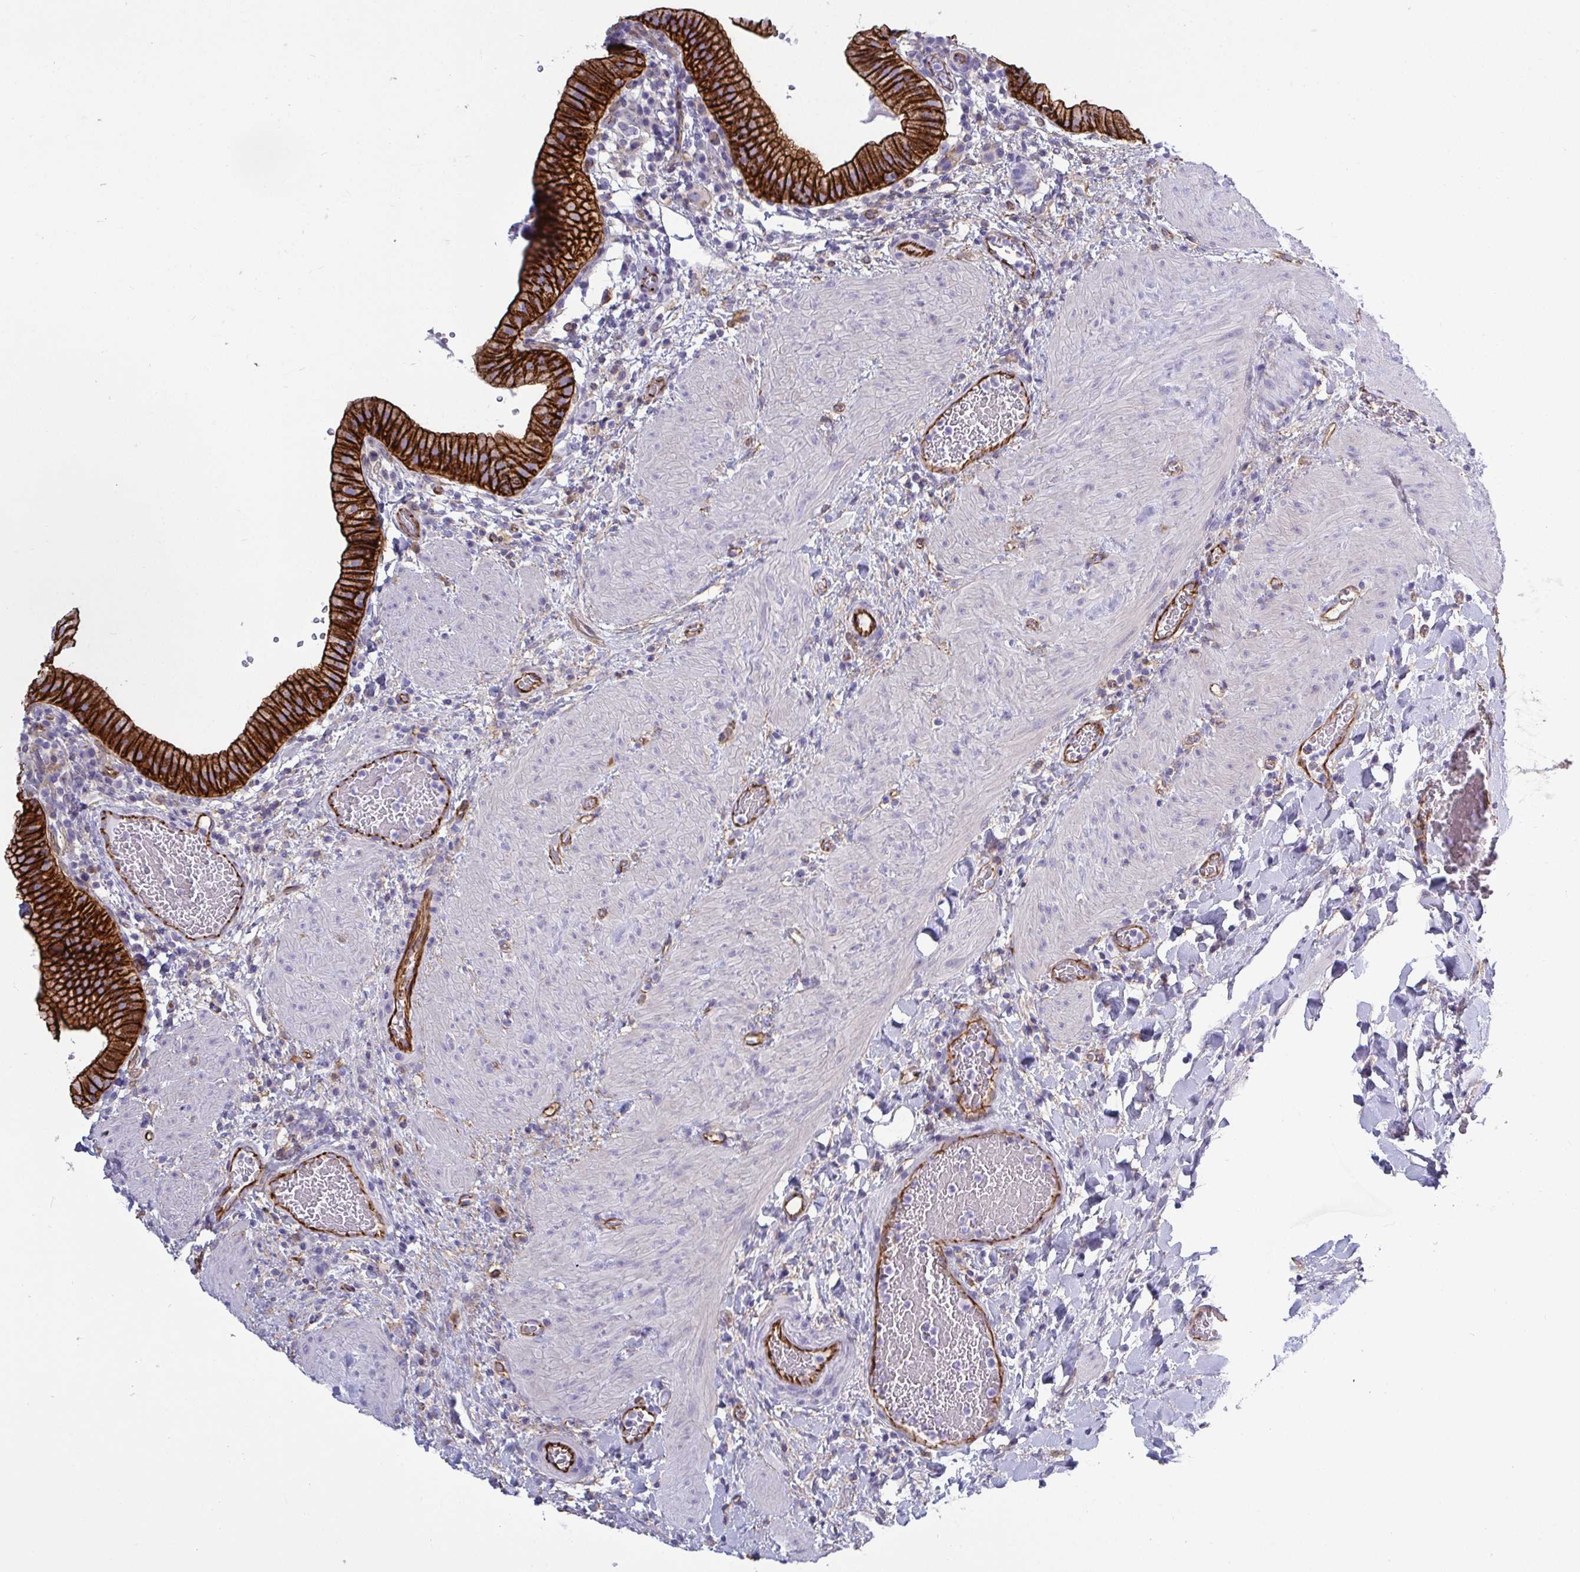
{"staining": {"intensity": "strong", "quantity": ">75%", "location": "cytoplasmic/membranous"}, "tissue": "gallbladder", "cell_type": "Glandular cells", "image_type": "normal", "snomed": [{"axis": "morphology", "description": "Normal tissue, NOS"}, {"axis": "topography", "description": "Gallbladder"}], "caption": "Glandular cells demonstrate high levels of strong cytoplasmic/membranous expression in about >75% of cells in unremarkable human gallbladder.", "gene": "LIMA1", "patient": {"sex": "male", "age": 26}}